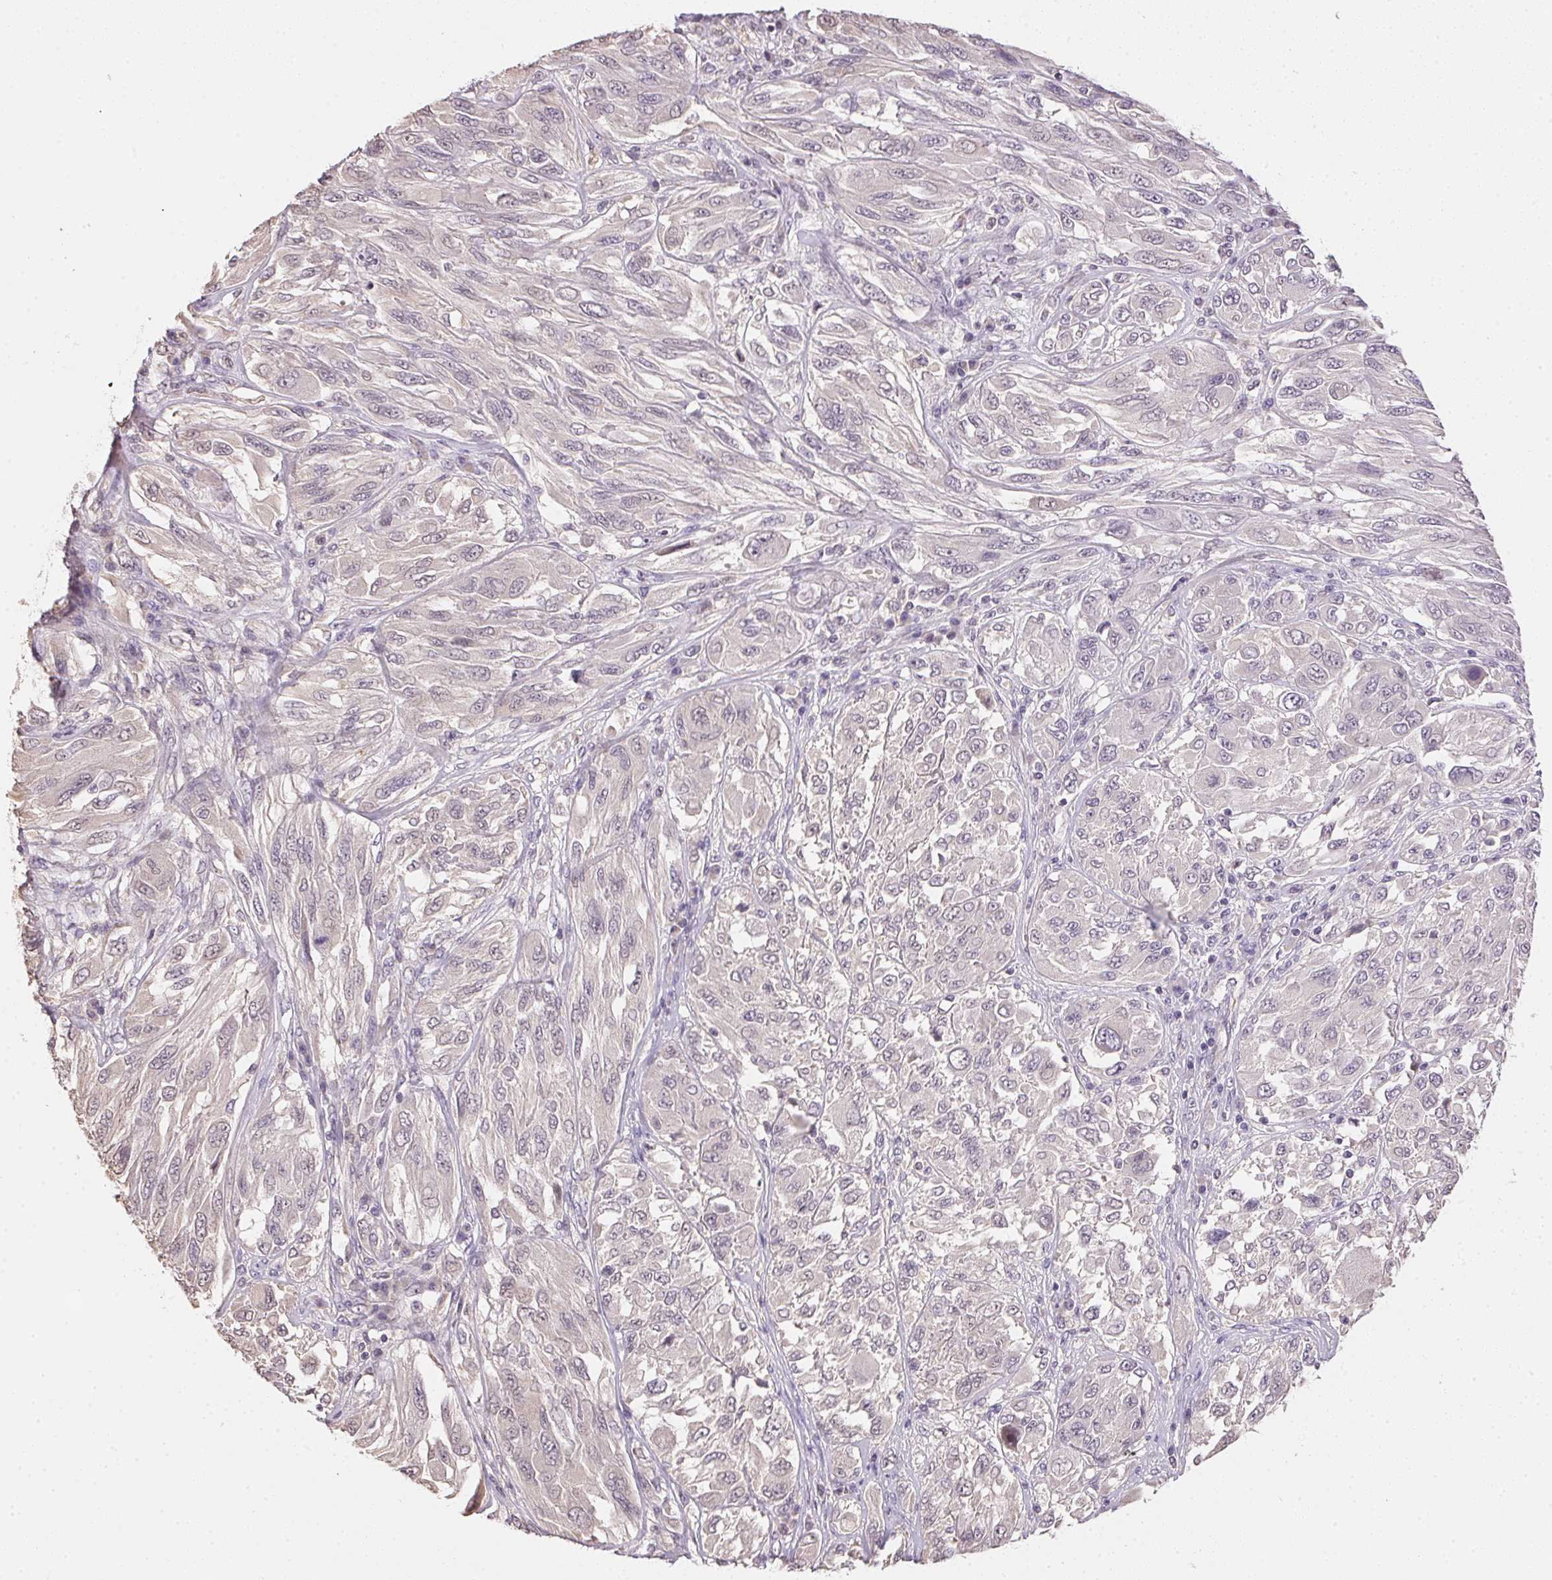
{"staining": {"intensity": "negative", "quantity": "none", "location": "none"}, "tissue": "melanoma", "cell_type": "Tumor cells", "image_type": "cancer", "snomed": [{"axis": "morphology", "description": "Malignant melanoma, NOS"}, {"axis": "topography", "description": "Skin"}], "caption": "Micrograph shows no protein staining in tumor cells of malignant melanoma tissue. (Brightfield microscopy of DAB immunohistochemistry (IHC) at high magnification).", "gene": "ALDH8A1", "patient": {"sex": "female", "age": 91}}